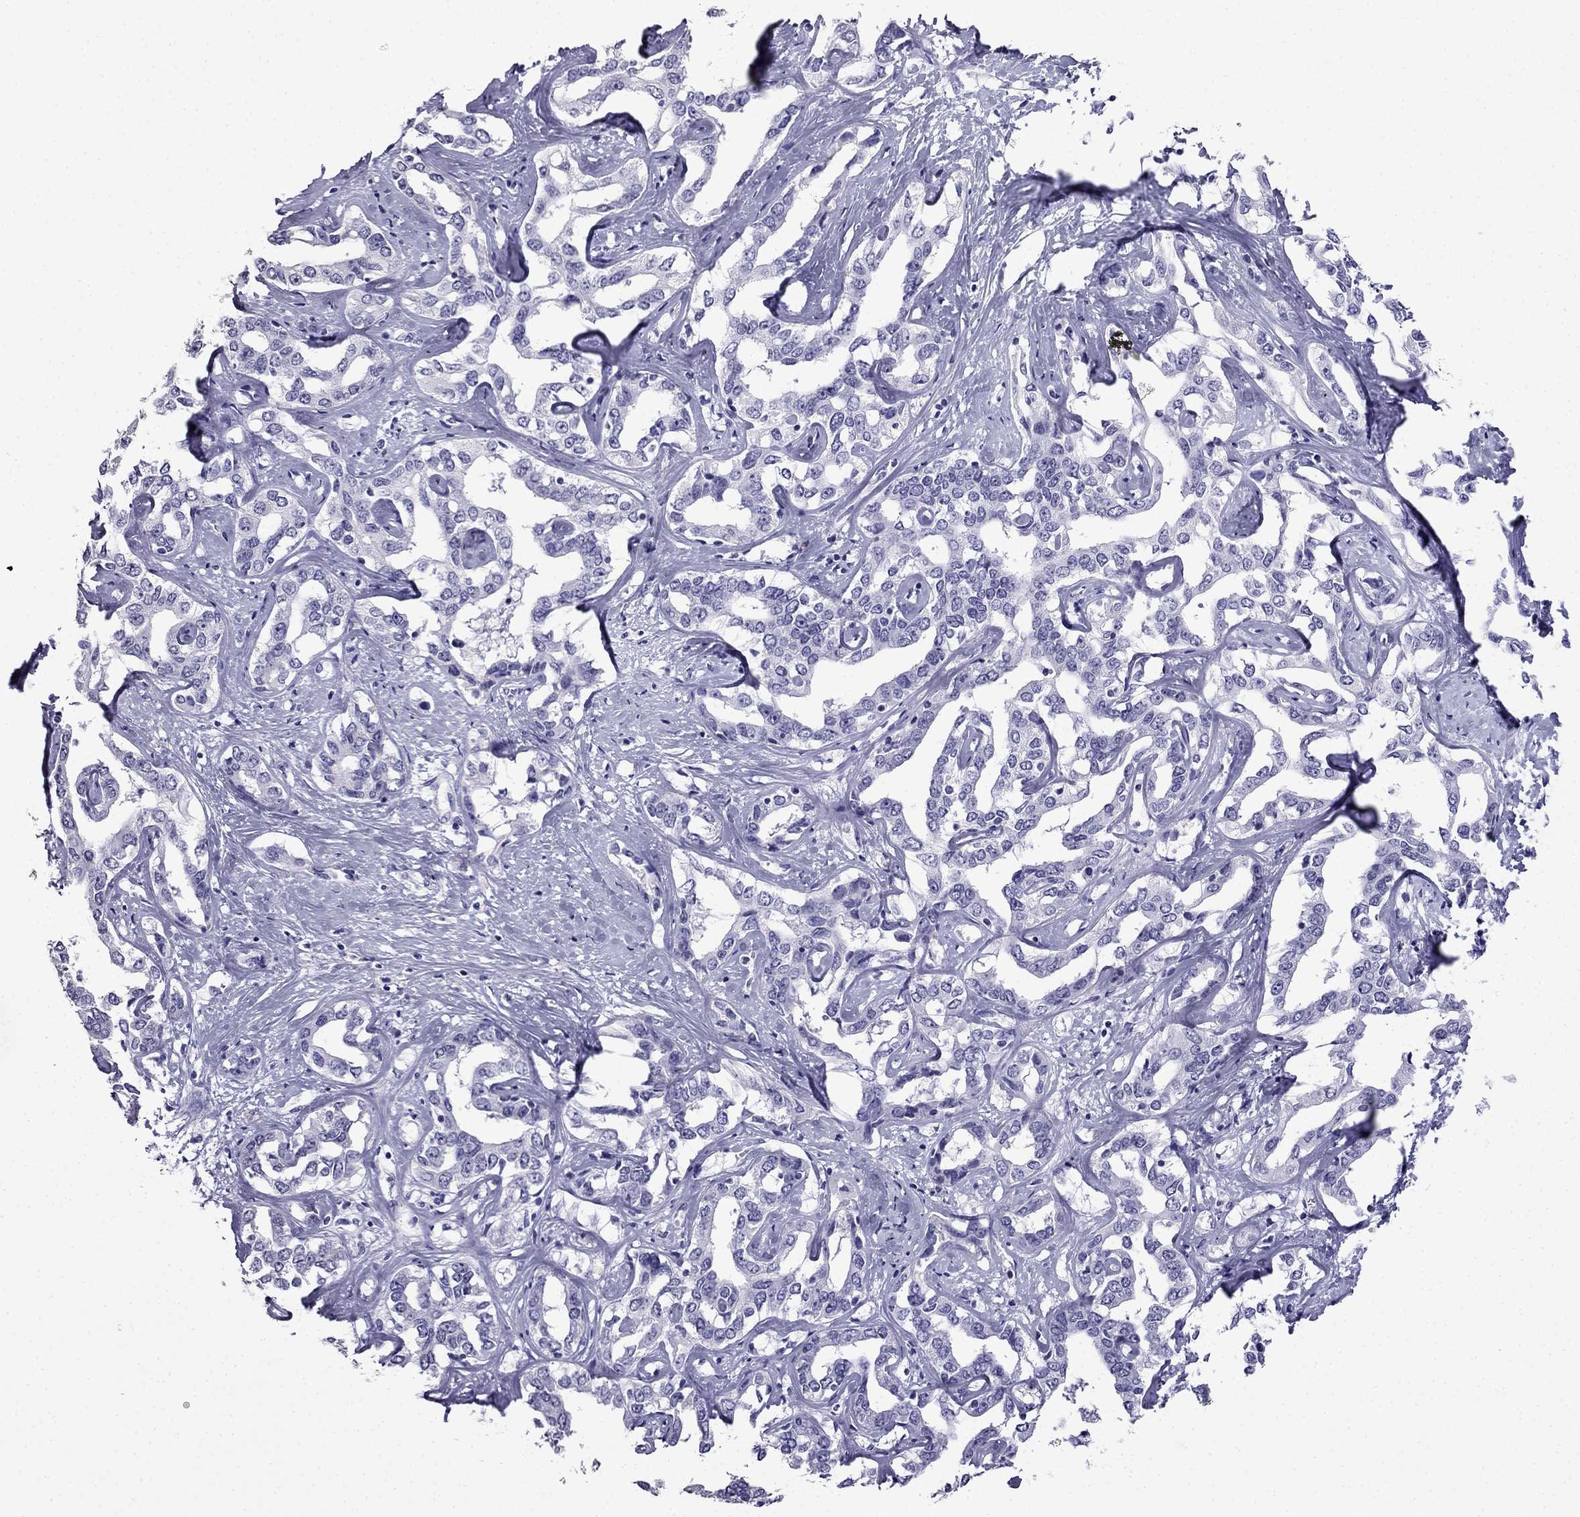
{"staining": {"intensity": "negative", "quantity": "none", "location": "none"}, "tissue": "liver cancer", "cell_type": "Tumor cells", "image_type": "cancer", "snomed": [{"axis": "morphology", "description": "Cholangiocarcinoma"}, {"axis": "topography", "description": "Liver"}], "caption": "Human liver cancer (cholangiocarcinoma) stained for a protein using IHC displays no expression in tumor cells.", "gene": "CDHR4", "patient": {"sex": "male", "age": 59}}